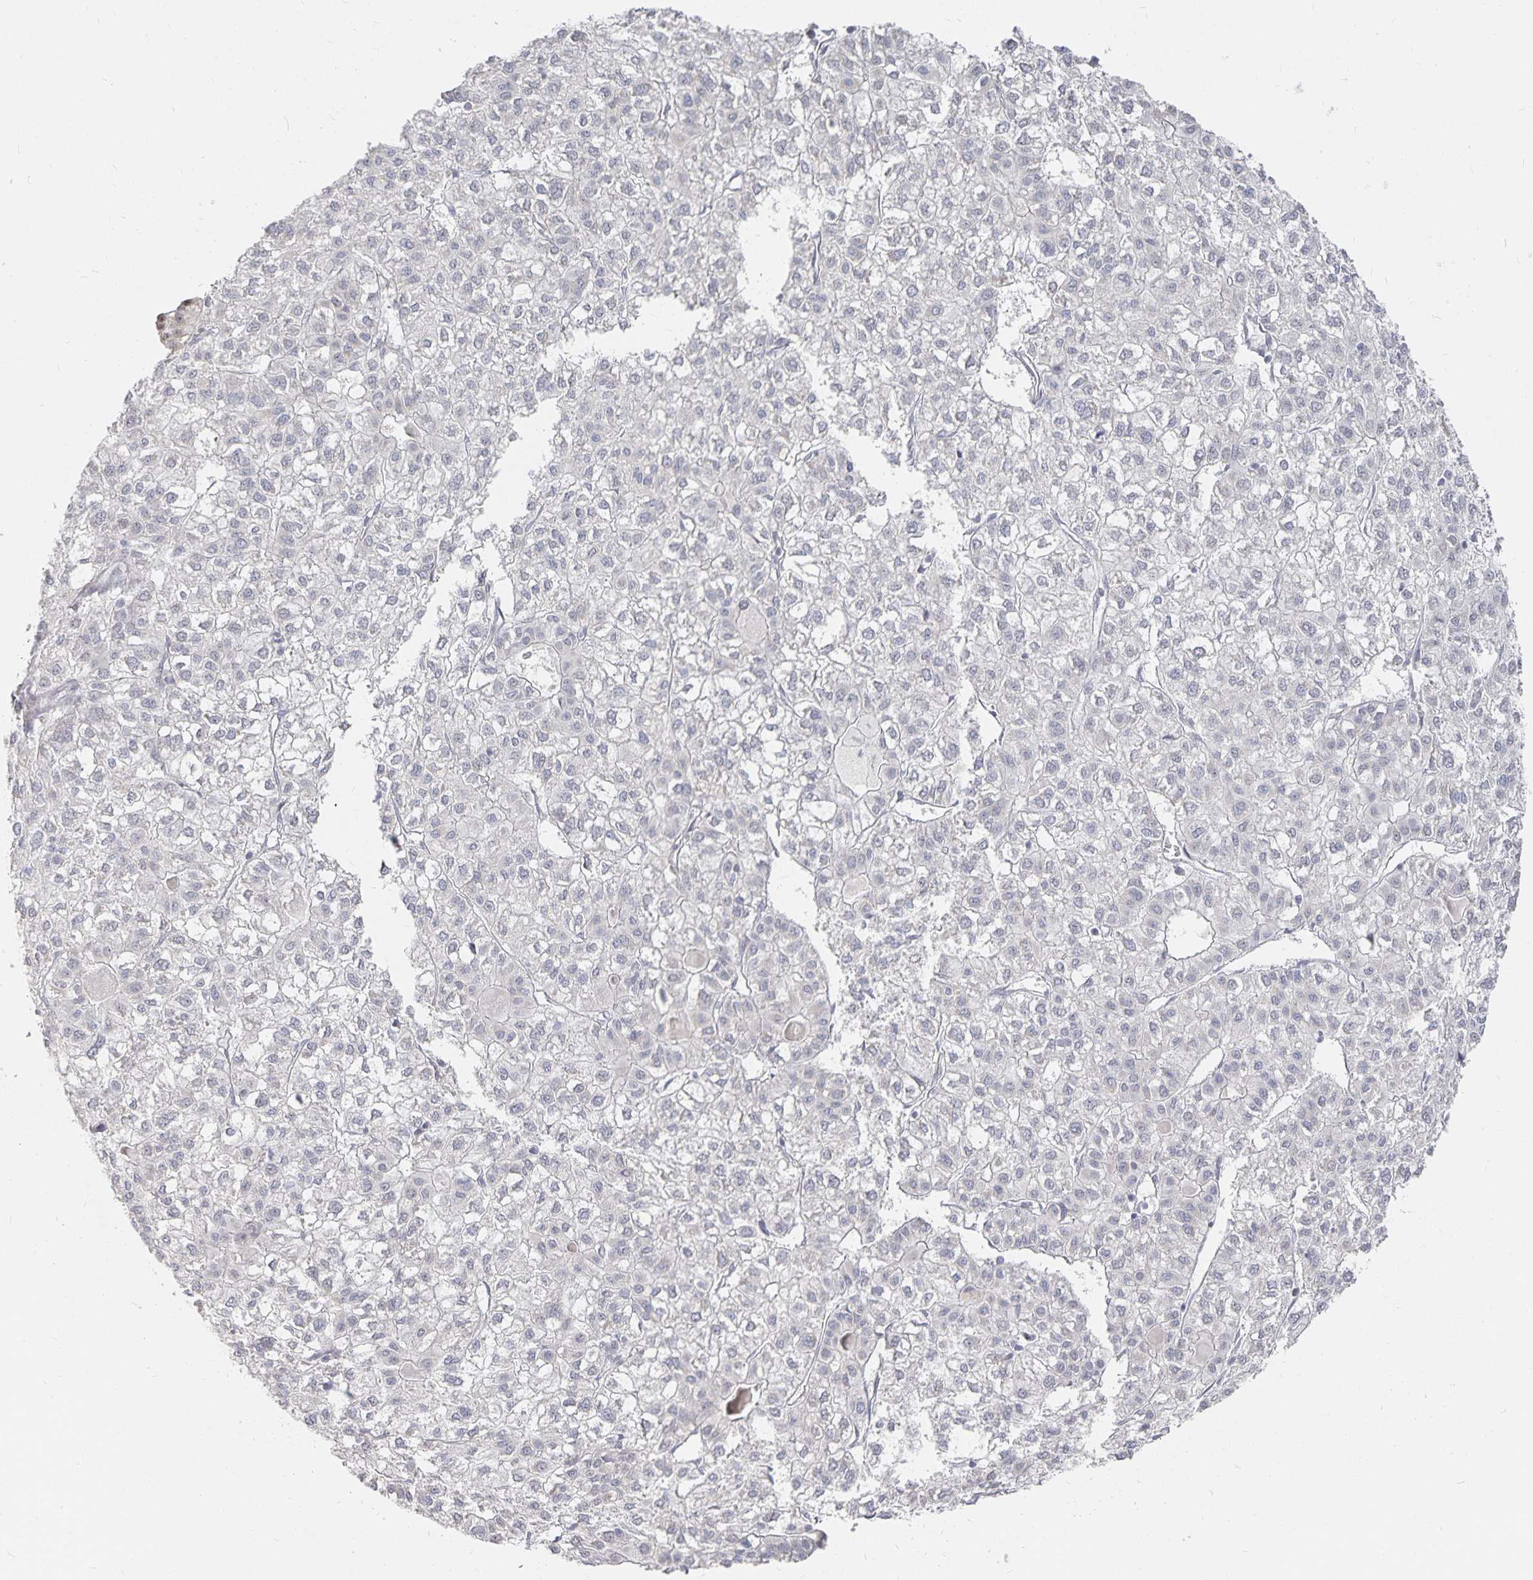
{"staining": {"intensity": "negative", "quantity": "none", "location": "none"}, "tissue": "liver cancer", "cell_type": "Tumor cells", "image_type": "cancer", "snomed": [{"axis": "morphology", "description": "Carcinoma, Hepatocellular, NOS"}, {"axis": "topography", "description": "Liver"}], "caption": "A high-resolution photomicrograph shows immunohistochemistry staining of liver cancer, which displays no significant staining in tumor cells.", "gene": "DNAH9", "patient": {"sex": "female", "age": 43}}